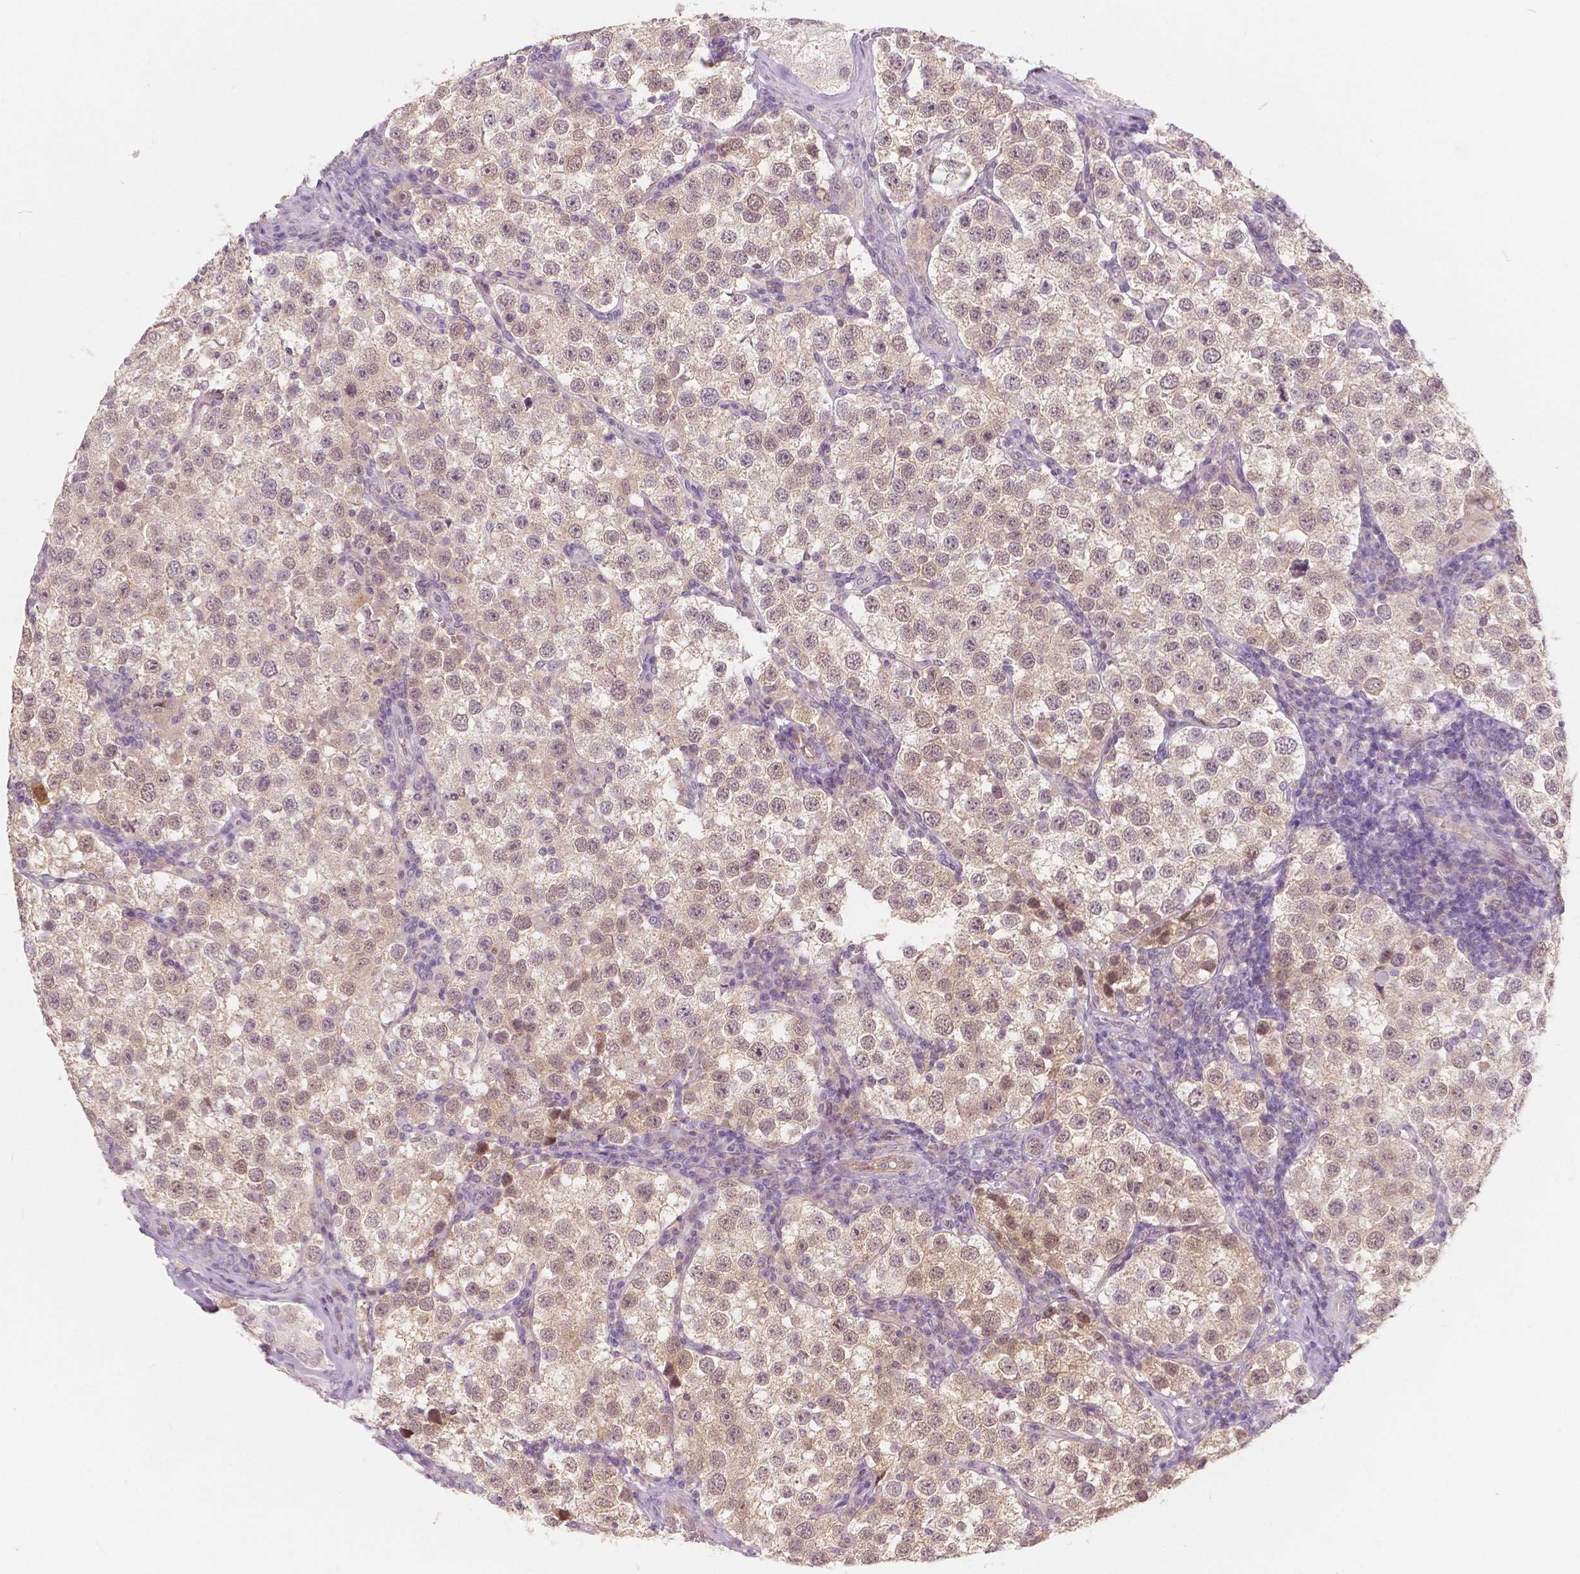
{"staining": {"intensity": "weak", "quantity": "25%-75%", "location": "cytoplasmic/membranous,nuclear"}, "tissue": "testis cancer", "cell_type": "Tumor cells", "image_type": "cancer", "snomed": [{"axis": "morphology", "description": "Seminoma, NOS"}, {"axis": "topography", "description": "Testis"}], "caption": "Weak cytoplasmic/membranous and nuclear protein expression is seen in approximately 25%-75% of tumor cells in testis cancer (seminoma).", "gene": "NAPRT", "patient": {"sex": "male", "age": 37}}